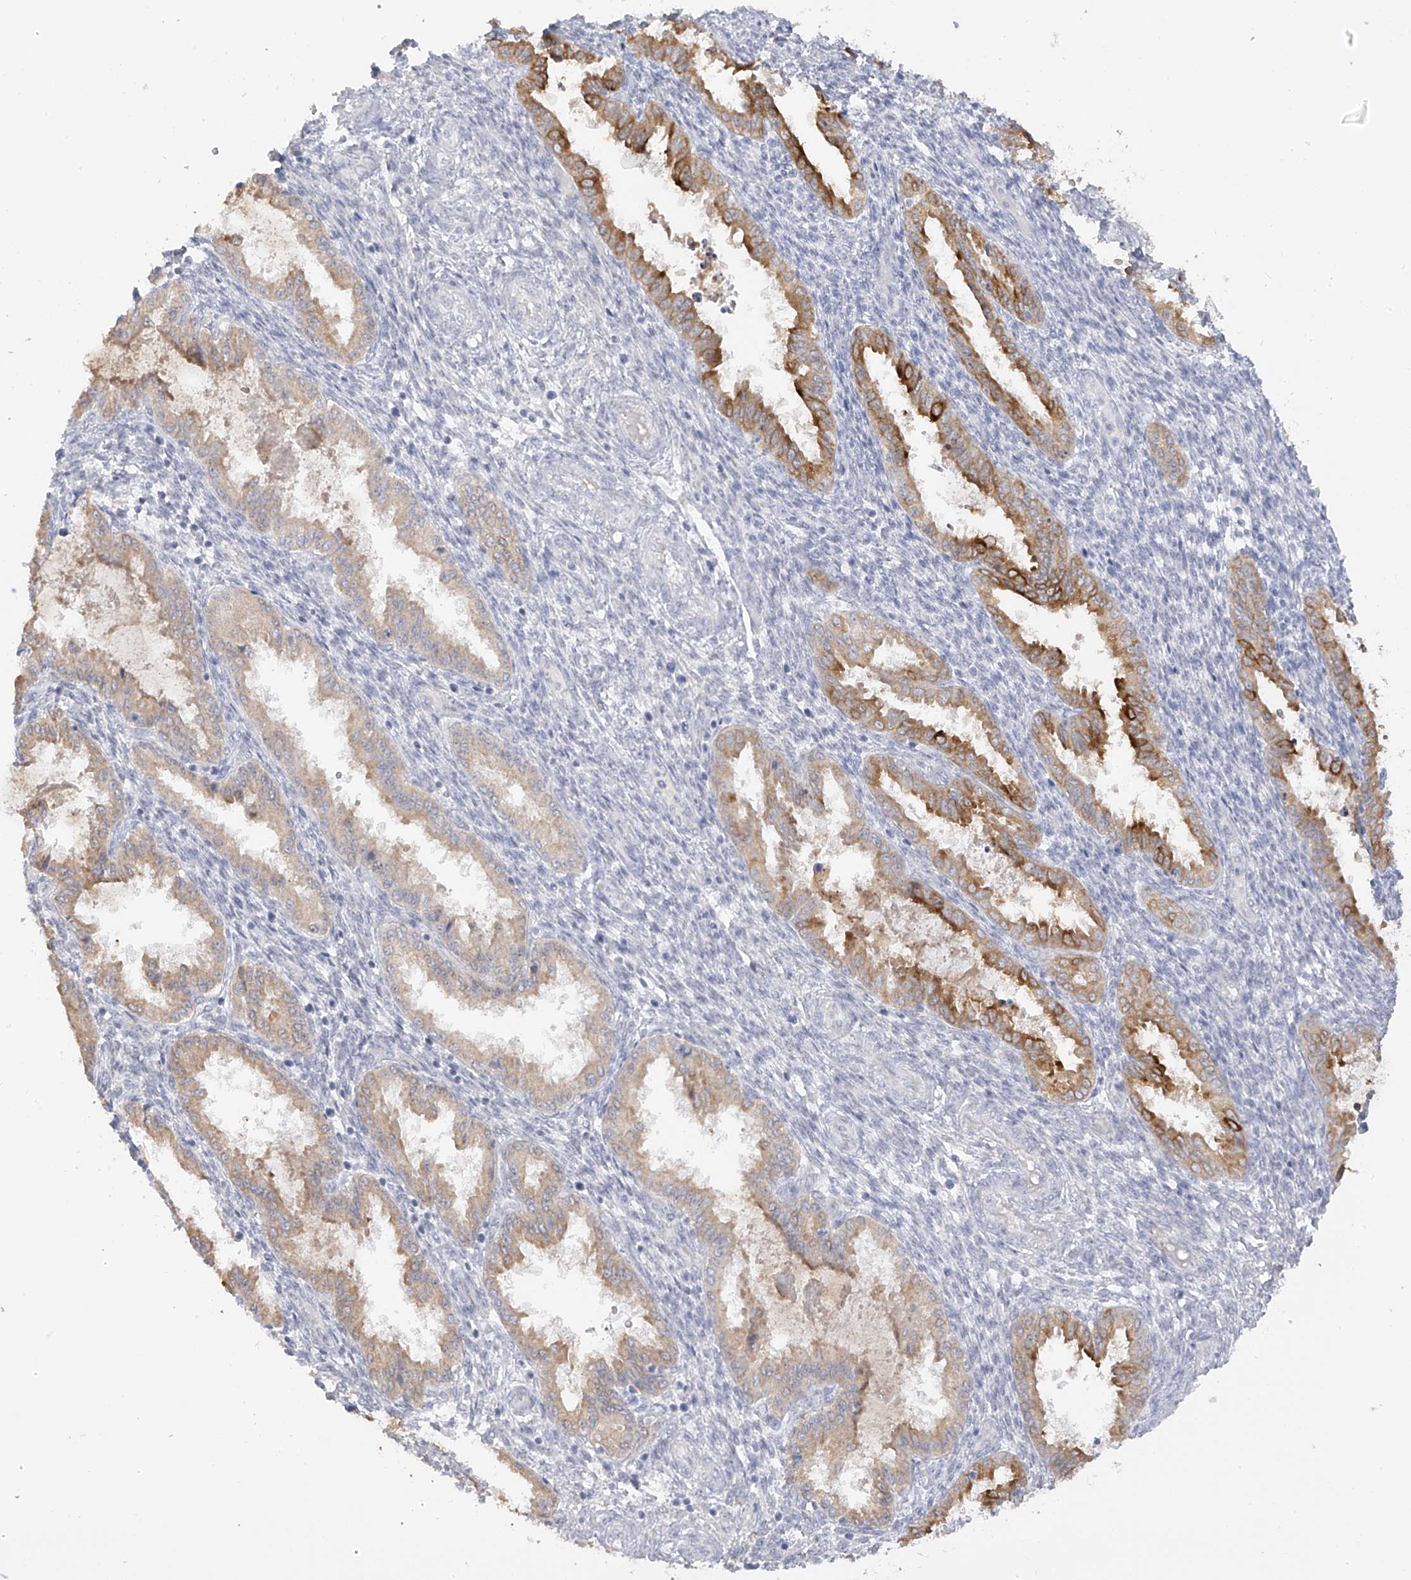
{"staining": {"intensity": "negative", "quantity": "none", "location": "none"}, "tissue": "endometrium", "cell_type": "Cells in endometrial stroma", "image_type": "normal", "snomed": [{"axis": "morphology", "description": "Normal tissue, NOS"}, {"axis": "topography", "description": "Endometrium"}], "caption": "Cells in endometrial stroma are negative for protein expression in normal human endometrium. (DAB immunohistochemistry with hematoxylin counter stain).", "gene": "DCDC2", "patient": {"sex": "female", "age": 33}}